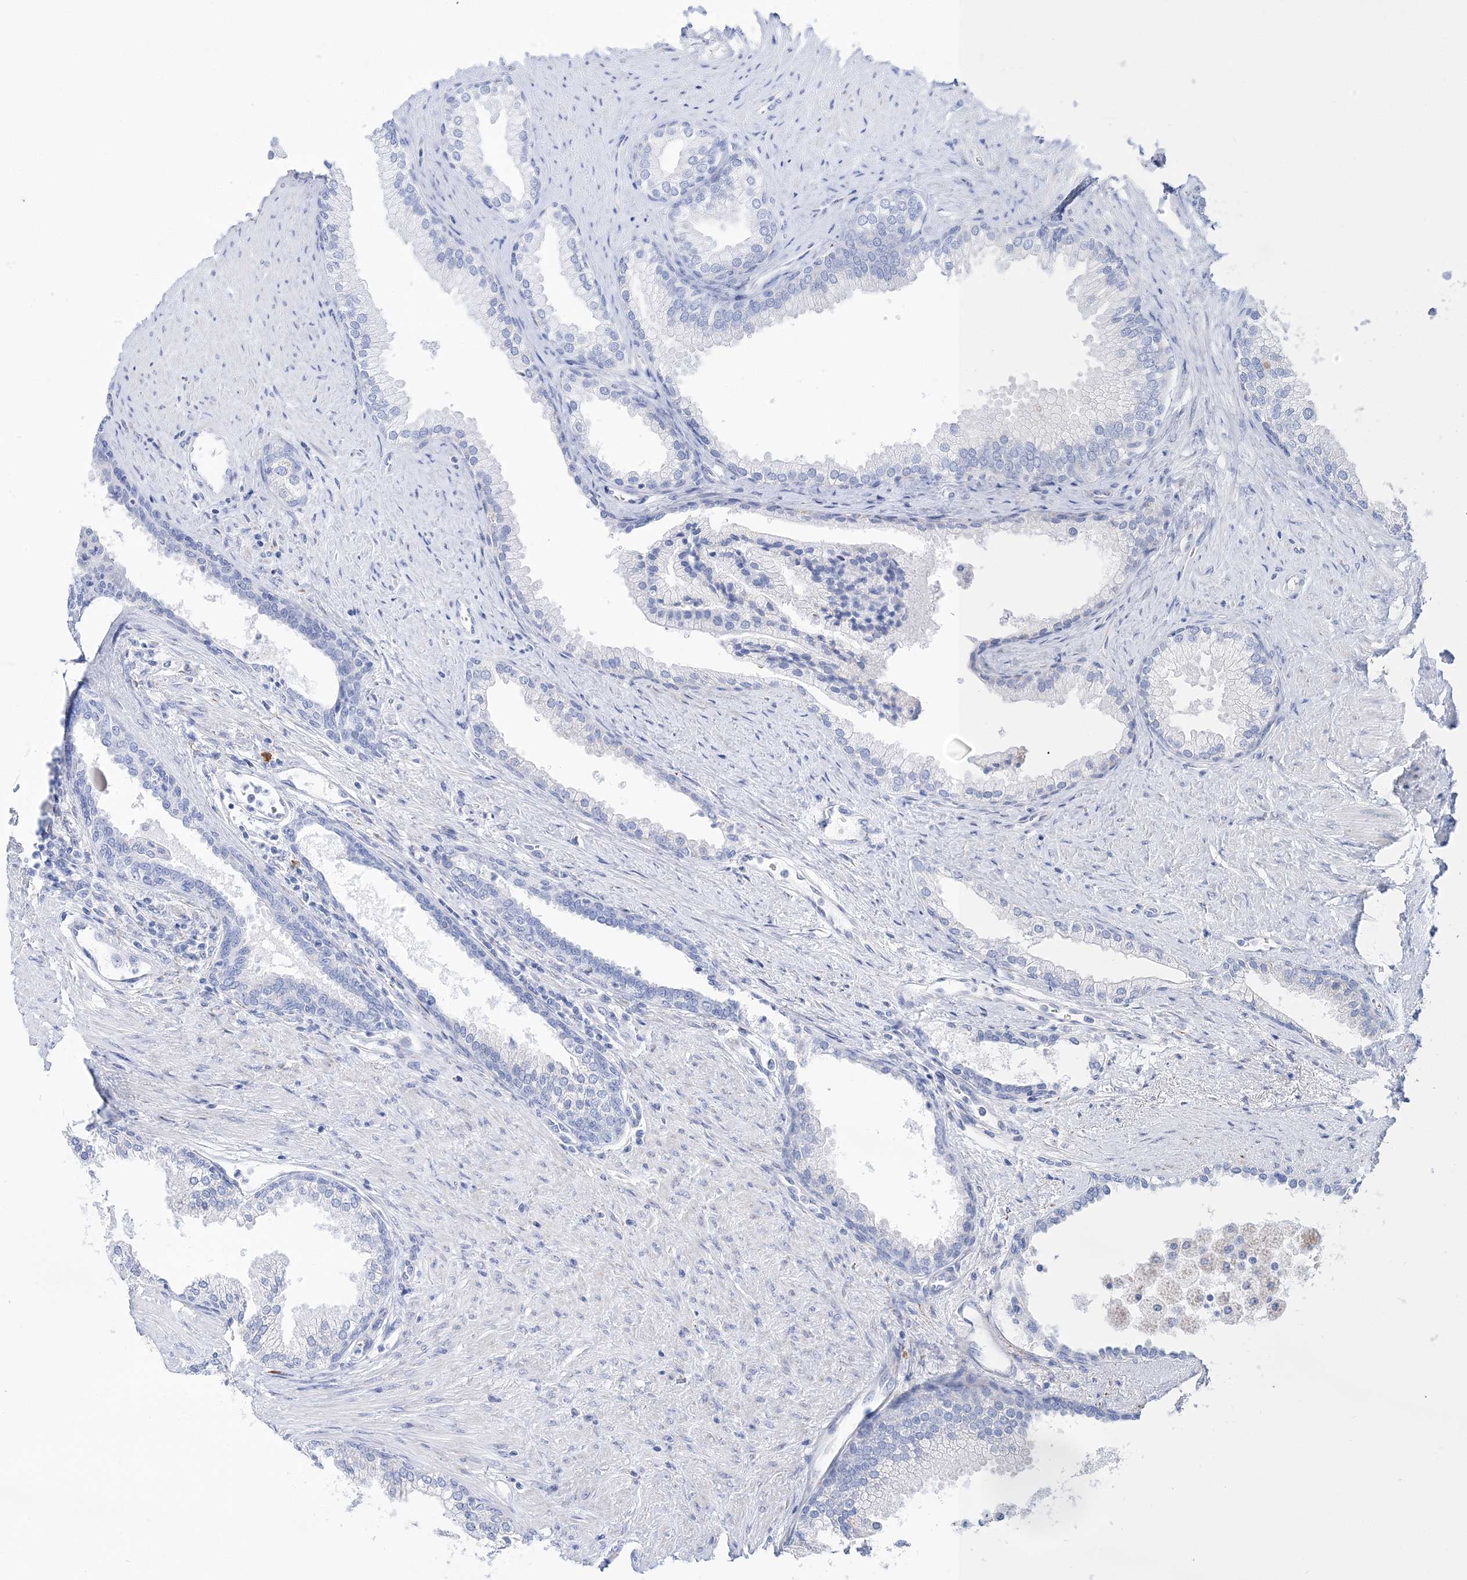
{"staining": {"intensity": "weak", "quantity": "<25%", "location": "cytoplasmic/membranous"}, "tissue": "prostate", "cell_type": "Glandular cells", "image_type": "normal", "snomed": [{"axis": "morphology", "description": "Normal tissue, NOS"}, {"axis": "topography", "description": "Prostate"}], "caption": "A histopathology image of human prostate is negative for staining in glandular cells. (Stains: DAB IHC with hematoxylin counter stain, Microscopy: brightfield microscopy at high magnification).", "gene": "TSPYL6", "patient": {"sex": "male", "age": 76}}